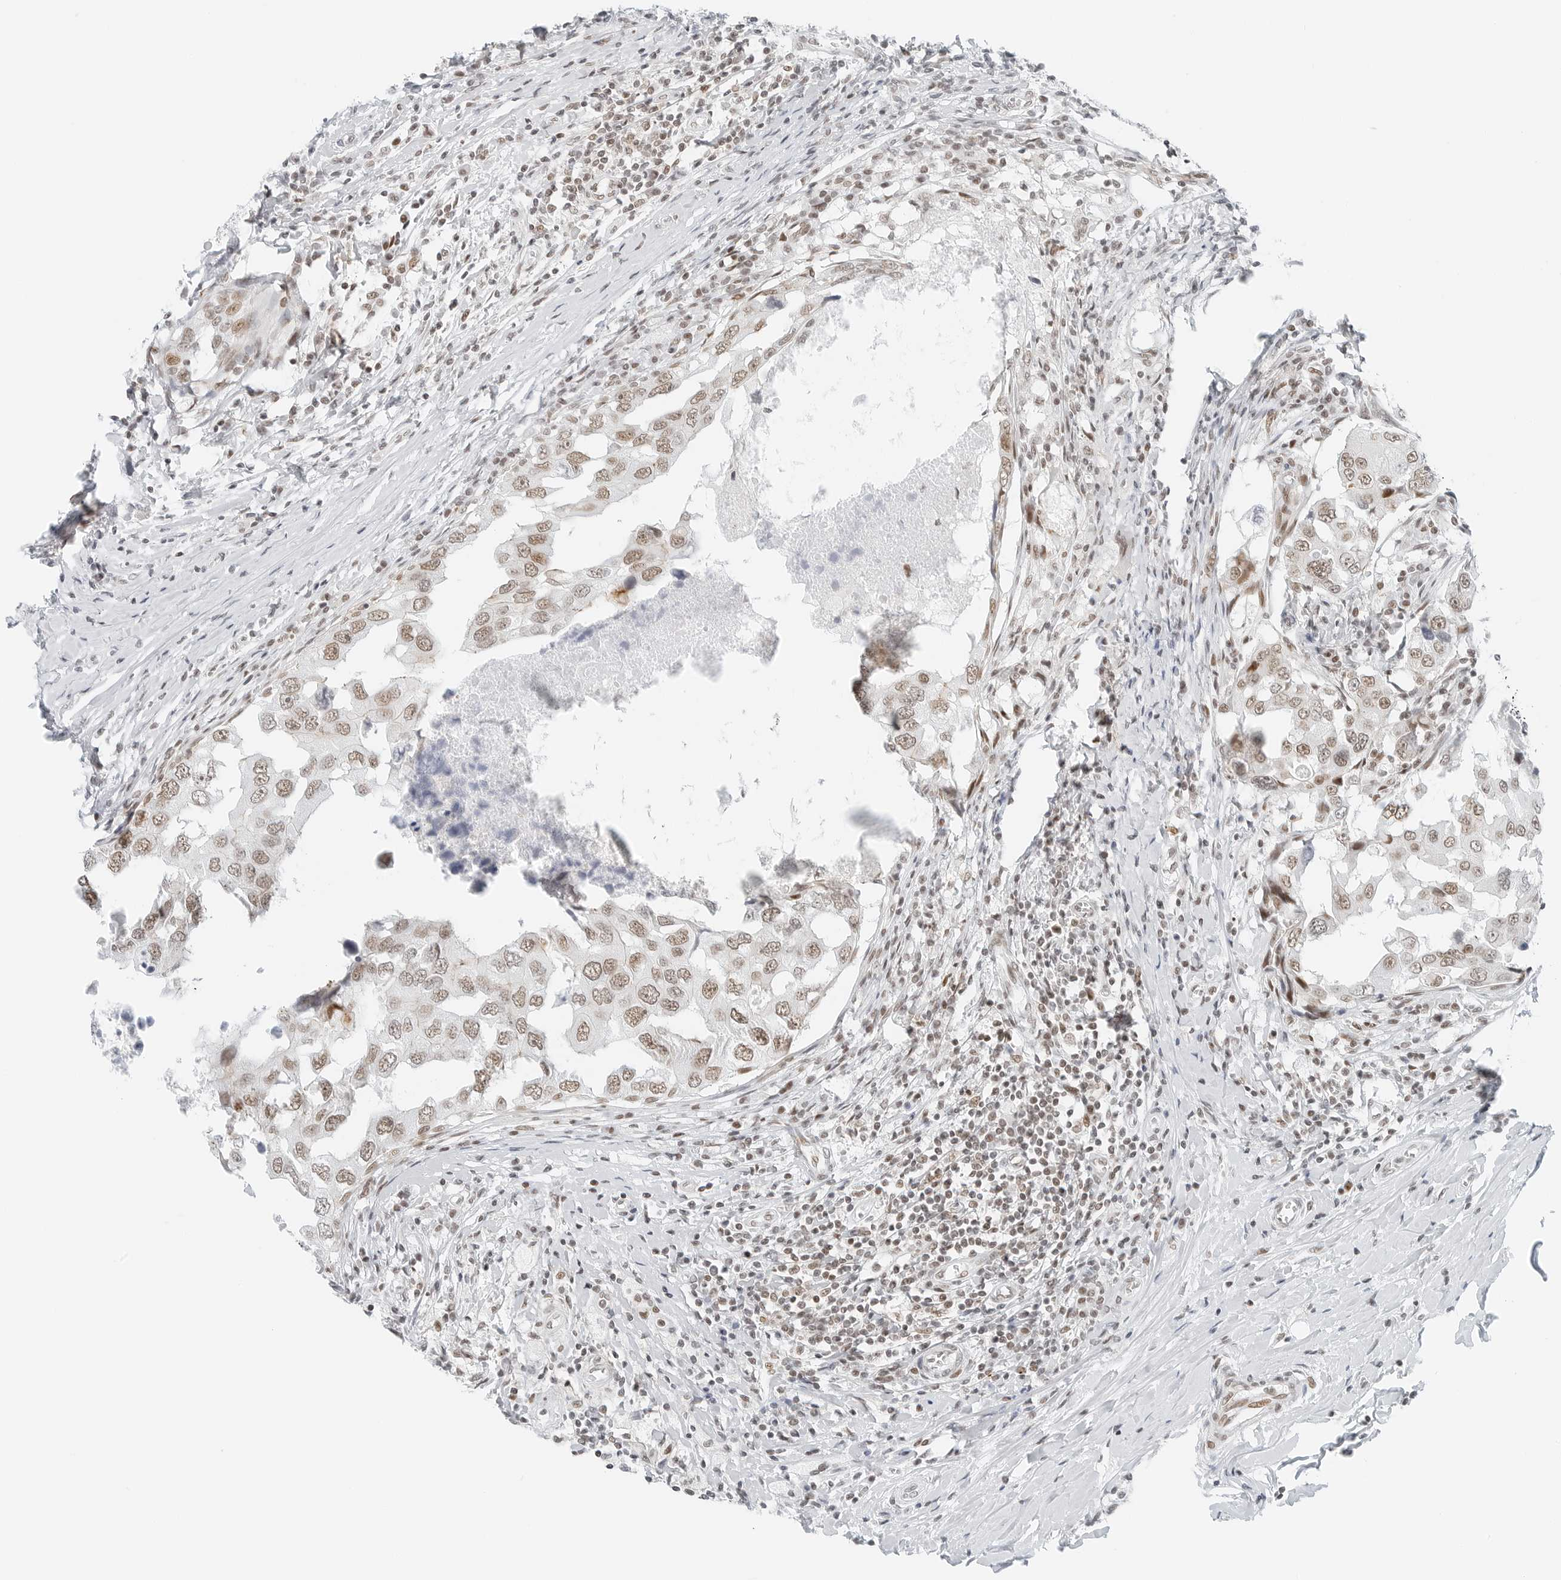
{"staining": {"intensity": "moderate", "quantity": ">75%", "location": "nuclear"}, "tissue": "breast cancer", "cell_type": "Tumor cells", "image_type": "cancer", "snomed": [{"axis": "morphology", "description": "Duct carcinoma"}, {"axis": "topography", "description": "Breast"}], "caption": "Breast cancer was stained to show a protein in brown. There is medium levels of moderate nuclear positivity in about >75% of tumor cells.", "gene": "CRTC2", "patient": {"sex": "female", "age": 27}}